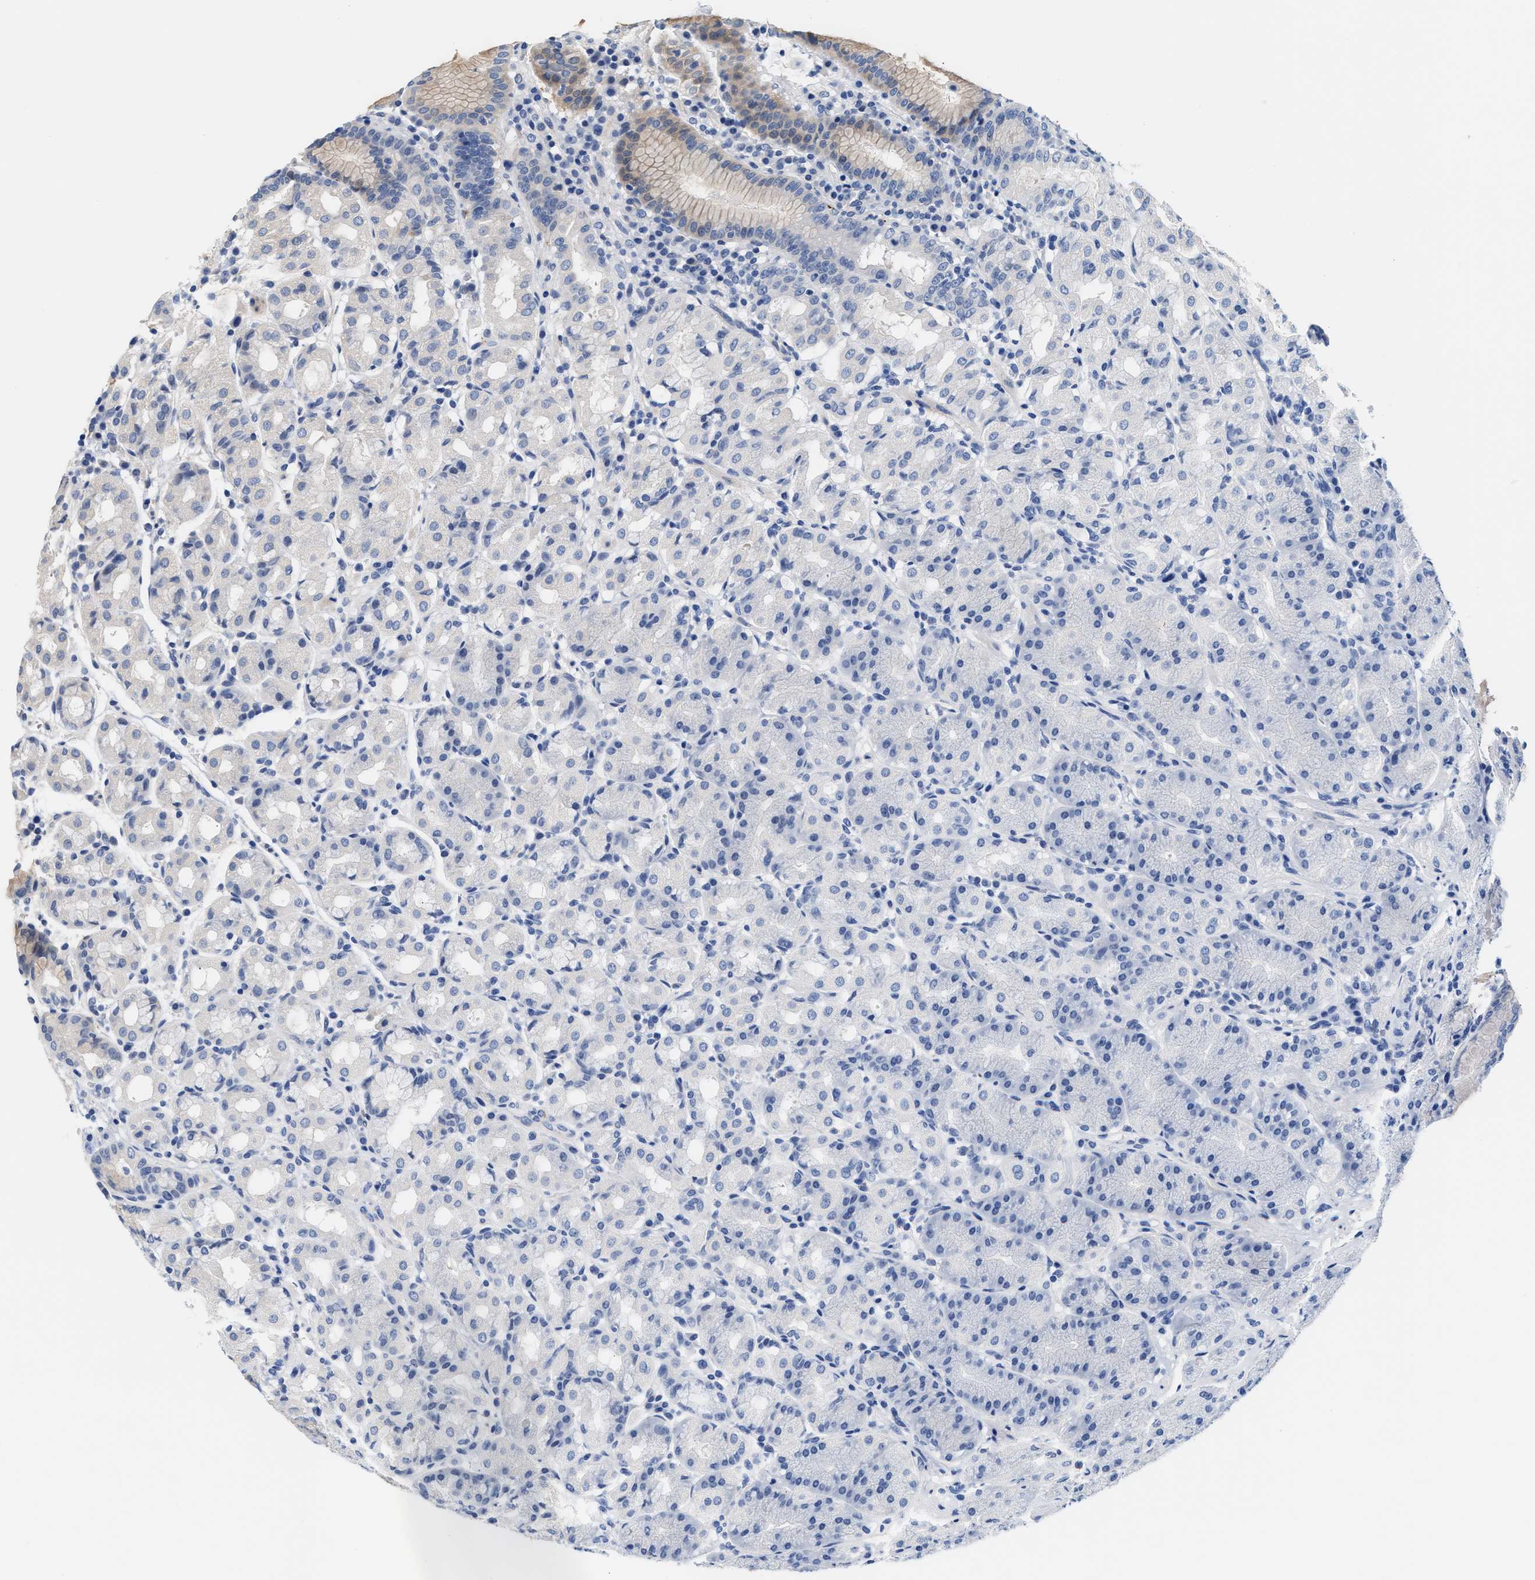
{"staining": {"intensity": "weak", "quantity": "<25%", "location": "cytoplasmic/membranous"}, "tissue": "stomach", "cell_type": "Glandular cells", "image_type": "normal", "snomed": [{"axis": "morphology", "description": "Normal tissue, NOS"}, {"axis": "topography", "description": "Stomach"}, {"axis": "topography", "description": "Stomach, lower"}], "caption": "A photomicrograph of human stomach is negative for staining in glandular cells. (DAB (3,3'-diaminobenzidine) immunohistochemistry (IHC) with hematoxylin counter stain).", "gene": "ACTL7B", "patient": {"sex": "female", "age": 56}}